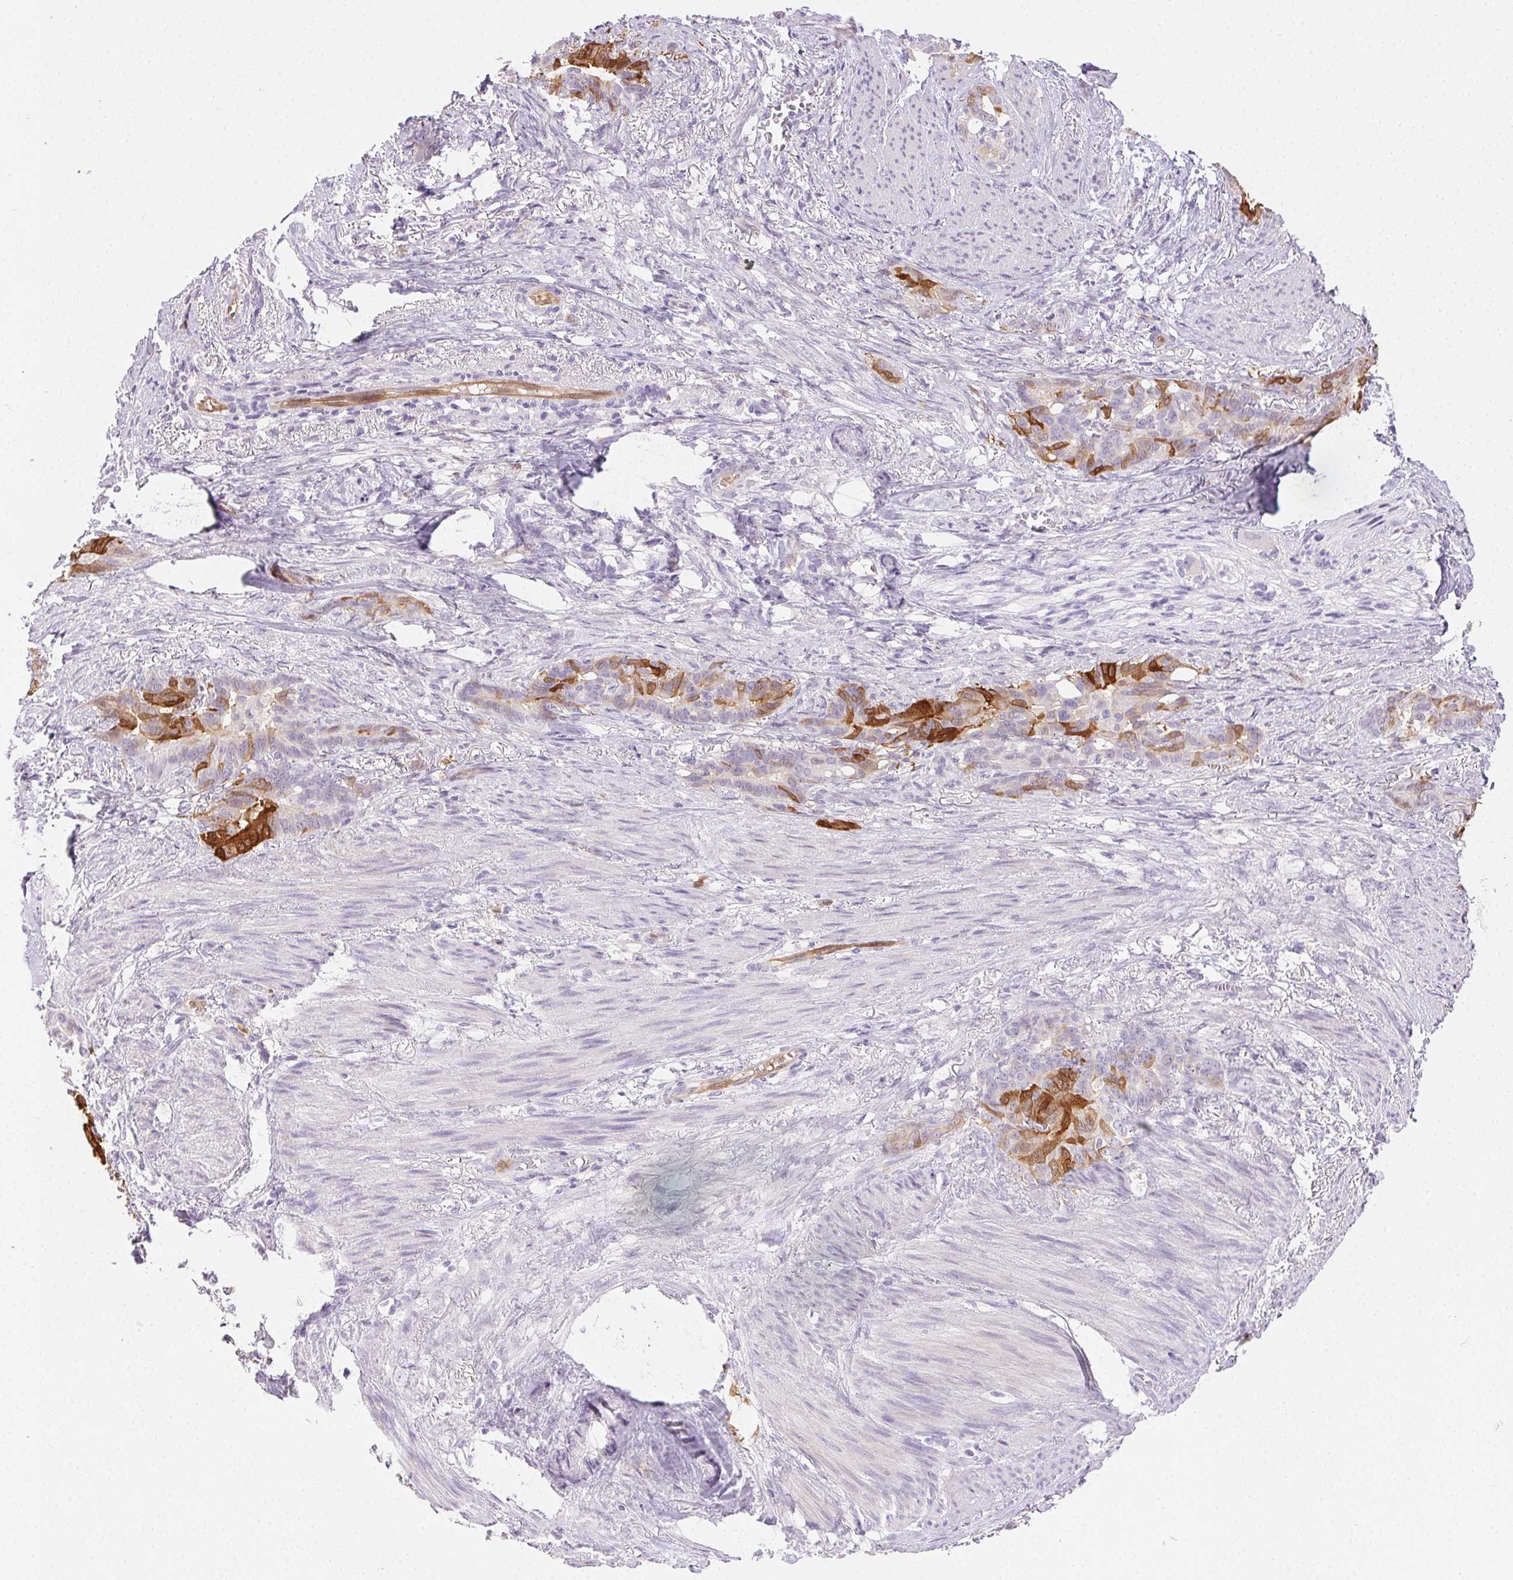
{"staining": {"intensity": "strong", "quantity": "25%-75%", "location": "cytoplasmic/membranous,nuclear"}, "tissue": "stomach cancer", "cell_type": "Tumor cells", "image_type": "cancer", "snomed": [{"axis": "morphology", "description": "Normal tissue, NOS"}, {"axis": "morphology", "description": "Adenocarcinoma, NOS"}, {"axis": "topography", "description": "Esophagus"}, {"axis": "topography", "description": "Stomach, upper"}], "caption": "Immunohistochemical staining of human stomach cancer (adenocarcinoma) displays strong cytoplasmic/membranous and nuclear protein expression in approximately 25%-75% of tumor cells.", "gene": "TMEM45A", "patient": {"sex": "male", "age": 62}}